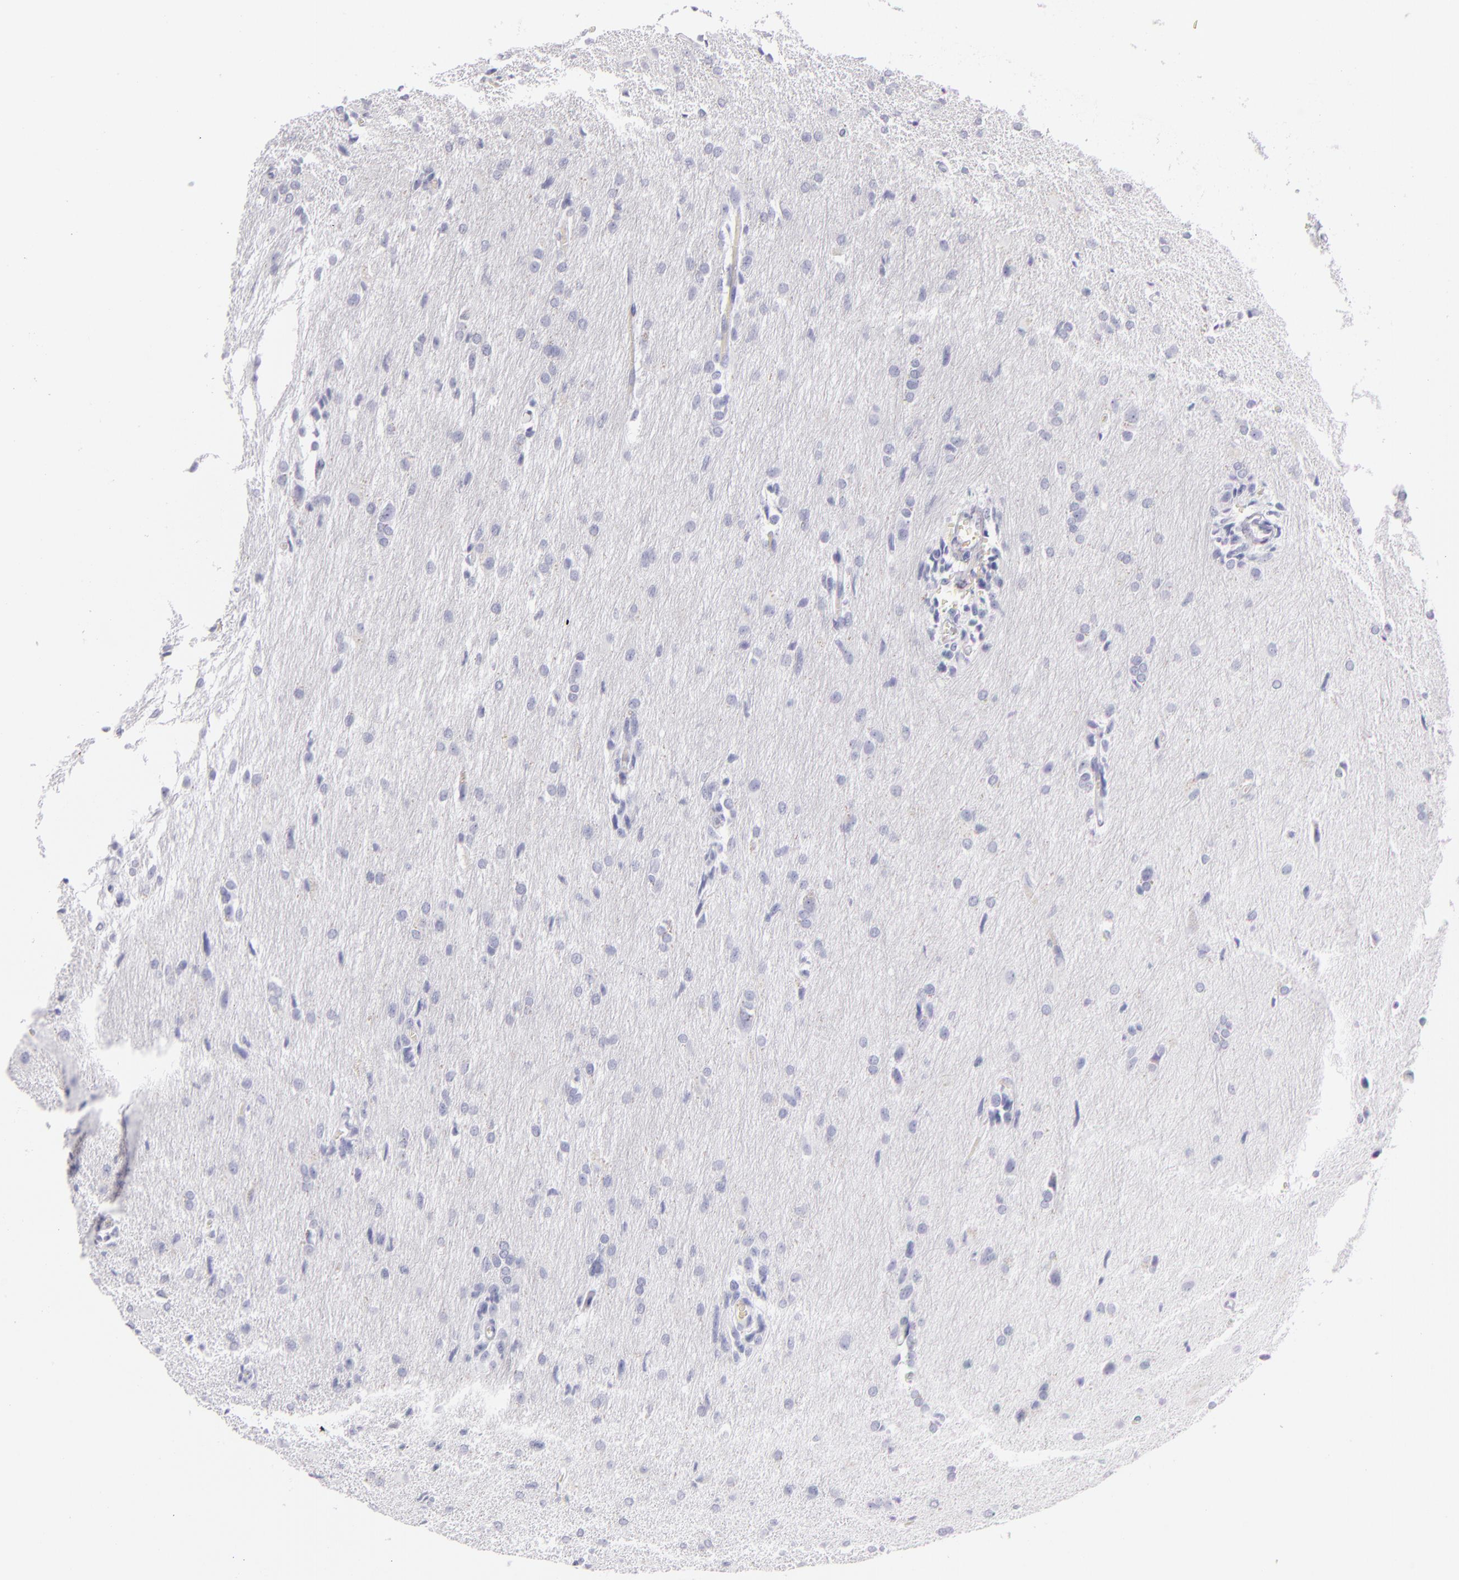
{"staining": {"intensity": "negative", "quantity": "none", "location": "none"}, "tissue": "glioma", "cell_type": "Tumor cells", "image_type": "cancer", "snomed": [{"axis": "morphology", "description": "Glioma, malignant, High grade"}, {"axis": "topography", "description": "Brain"}], "caption": "The histopathology image displays no significant expression in tumor cells of glioma. (DAB (3,3'-diaminobenzidine) immunohistochemistry (IHC), high magnification).", "gene": "TPSD1", "patient": {"sex": "male", "age": 68}}